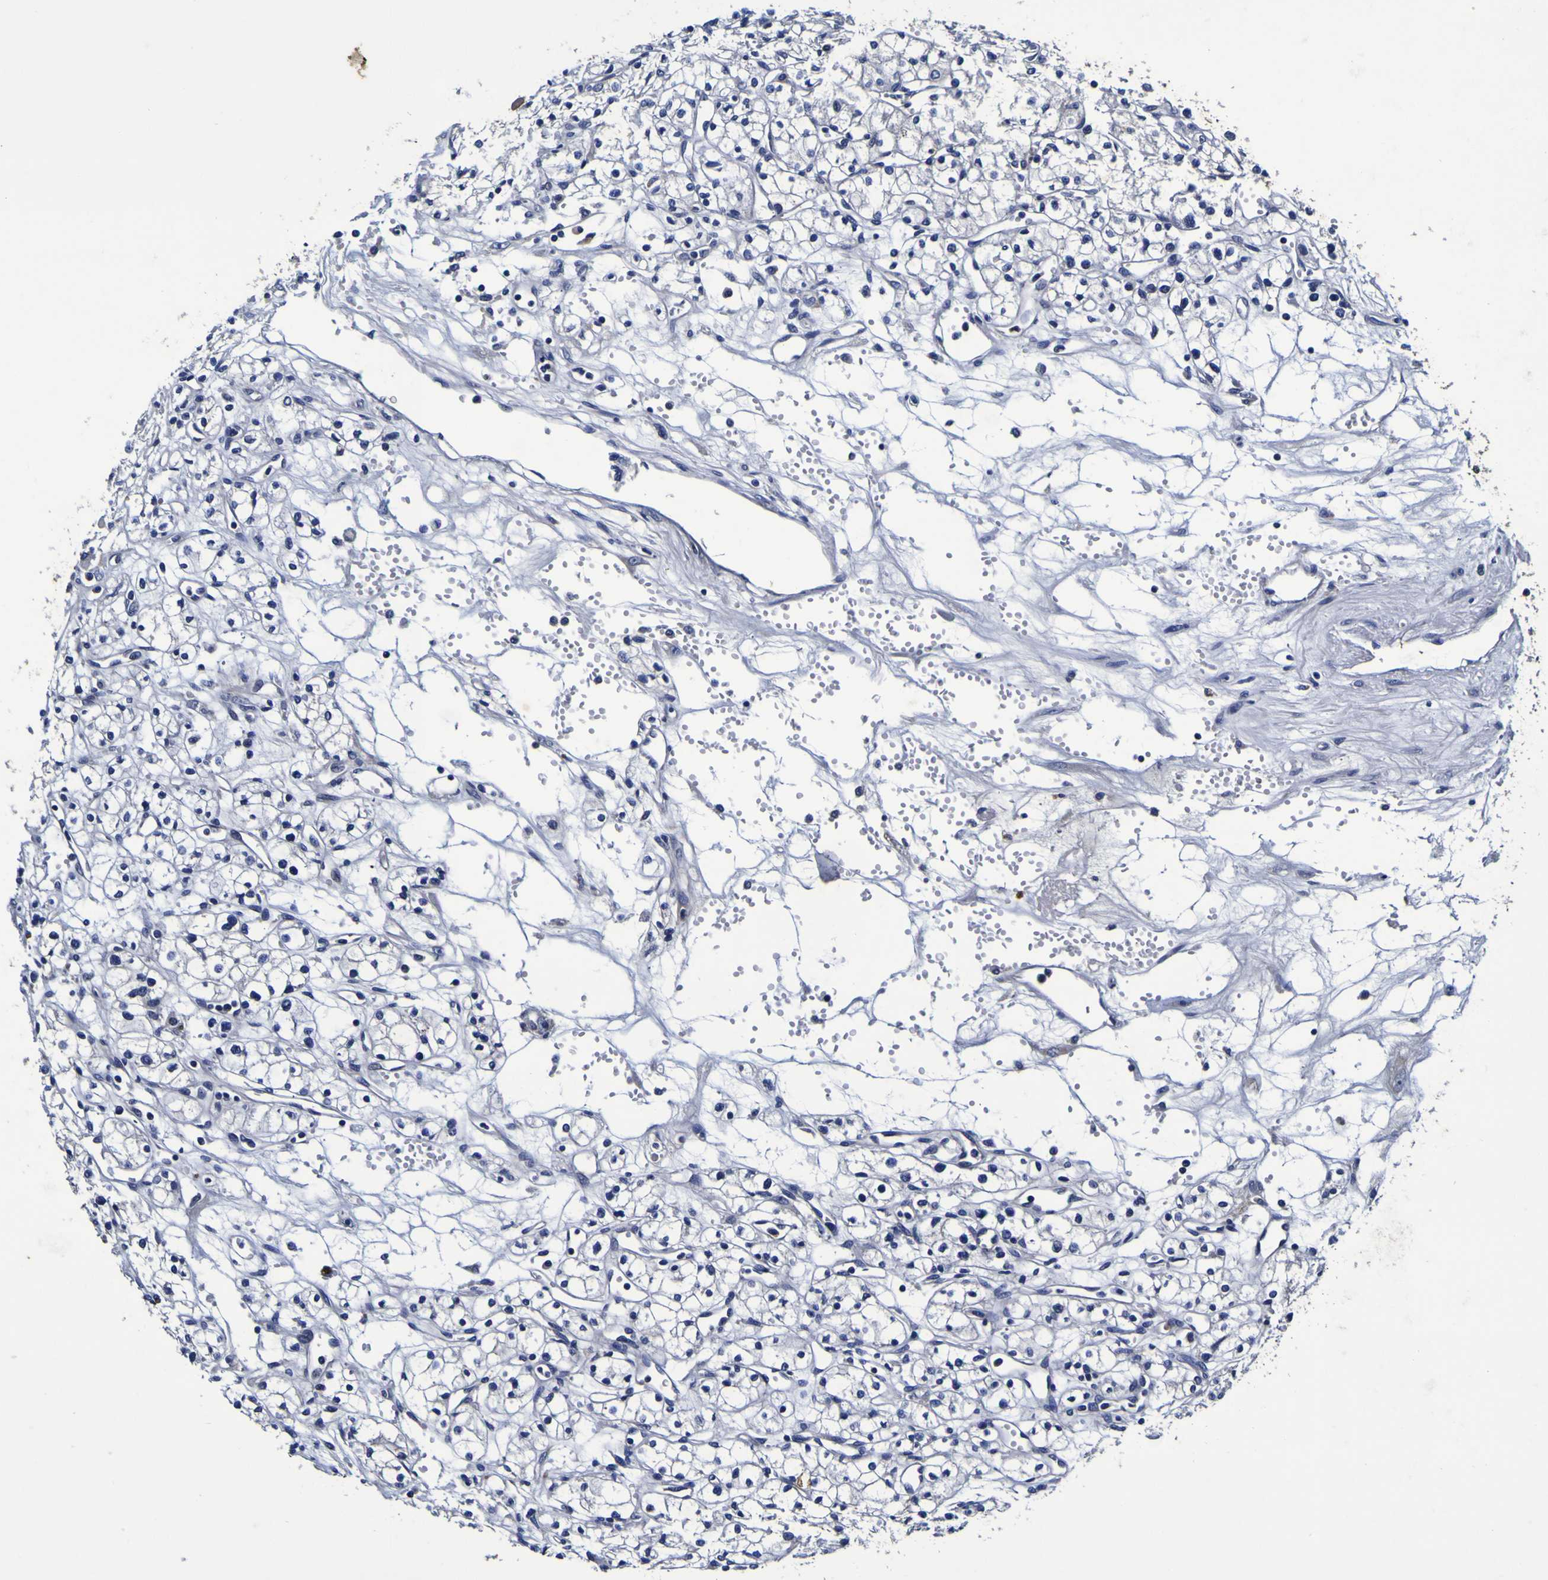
{"staining": {"intensity": "negative", "quantity": "none", "location": "none"}, "tissue": "renal cancer", "cell_type": "Tumor cells", "image_type": "cancer", "snomed": [{"axis": "morphology", "description": "Normal tissue, NOS"}, {"axis": "morphology", "description": "Adenocarcinoma, NOS"}, {"axis": "topography", "description": "Kidney"}], "caption": "There is no significant expression in tumor cells of renal cancer (adenocarcinoma).", "gene": "PANK4", "patient": {"sex": "male", "age": 59}}